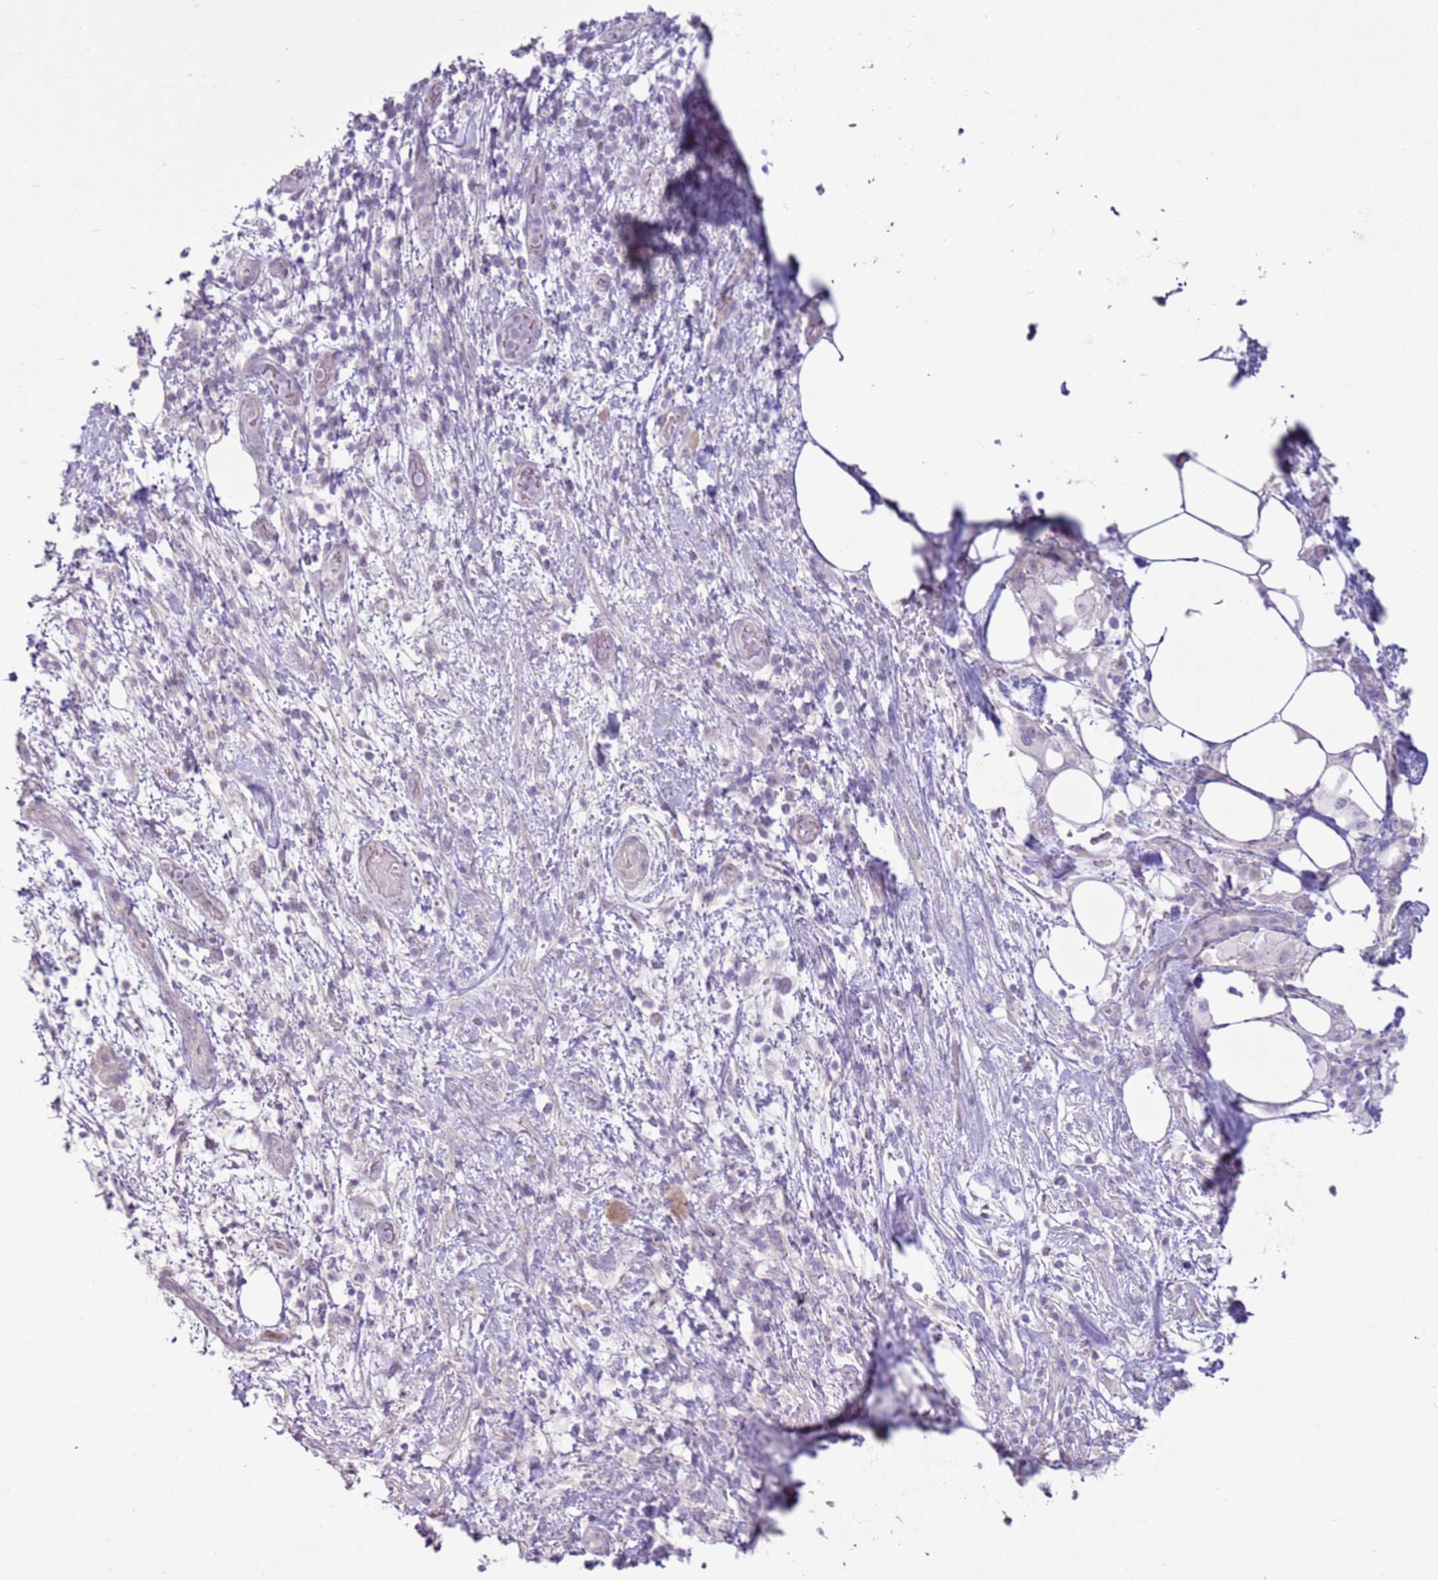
{"staining": {"intensity": "negative", "quantity": "none", "location": "none"}, "tissue": "pancreatic cancer", "cell_type": "Tumor cells", "image_type": "cancer", "snomed": [{"axis": "morphology", "description": "Adenocarcinoma, NOS"}, {"axis": "topography", "description": "Pancreas"}], "caption": "Protein analysis of pancreatic cancer displays no significant positivity in tumor cells.", "gene": "ZNF239", "patient": {"sex": "female", "age": 61}}